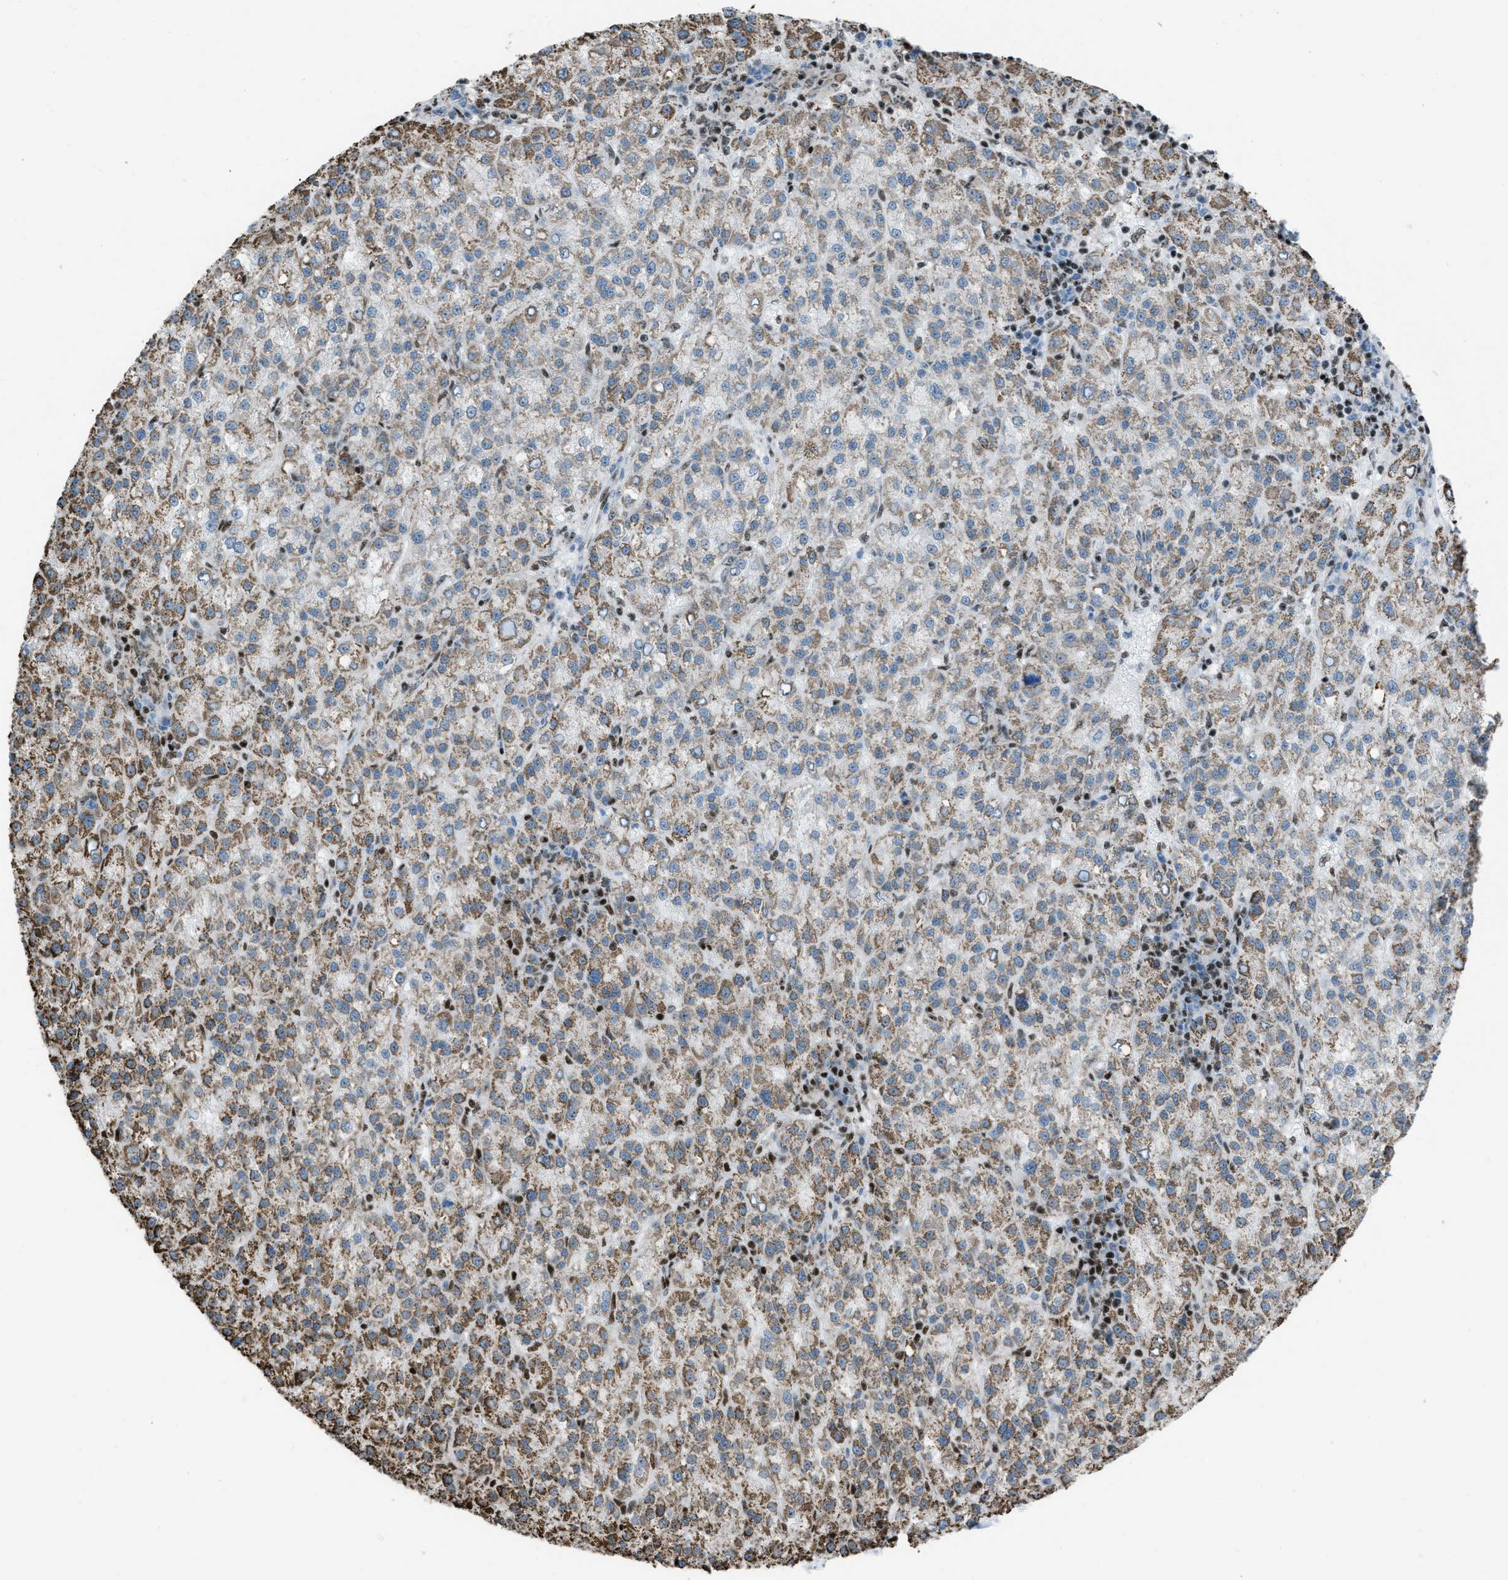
{"staining": {"intensity": "moderate", "quantity": ">75%", "location": "cytoplasmic/membranous"}, "tissue": "liver cancer", "cell_type": "Tumor cells", "image_type": "cancer", "snomed": [{"axis": "morphology", "description": "Carcinoma, Hepatocellular, NOS"}, {"axis": "topography", "description": "Liver"}], "caption": "Hepatocellular carcinoma (liver) stained with IHC displays moderate cytoplasmic/membranous staining in approximately >75% of tumor cells. (Brightfield microscopy of DAB IHC at high magnification).", "gene": "SLFN5", "patient": {"sex": "female", "age": 58}}